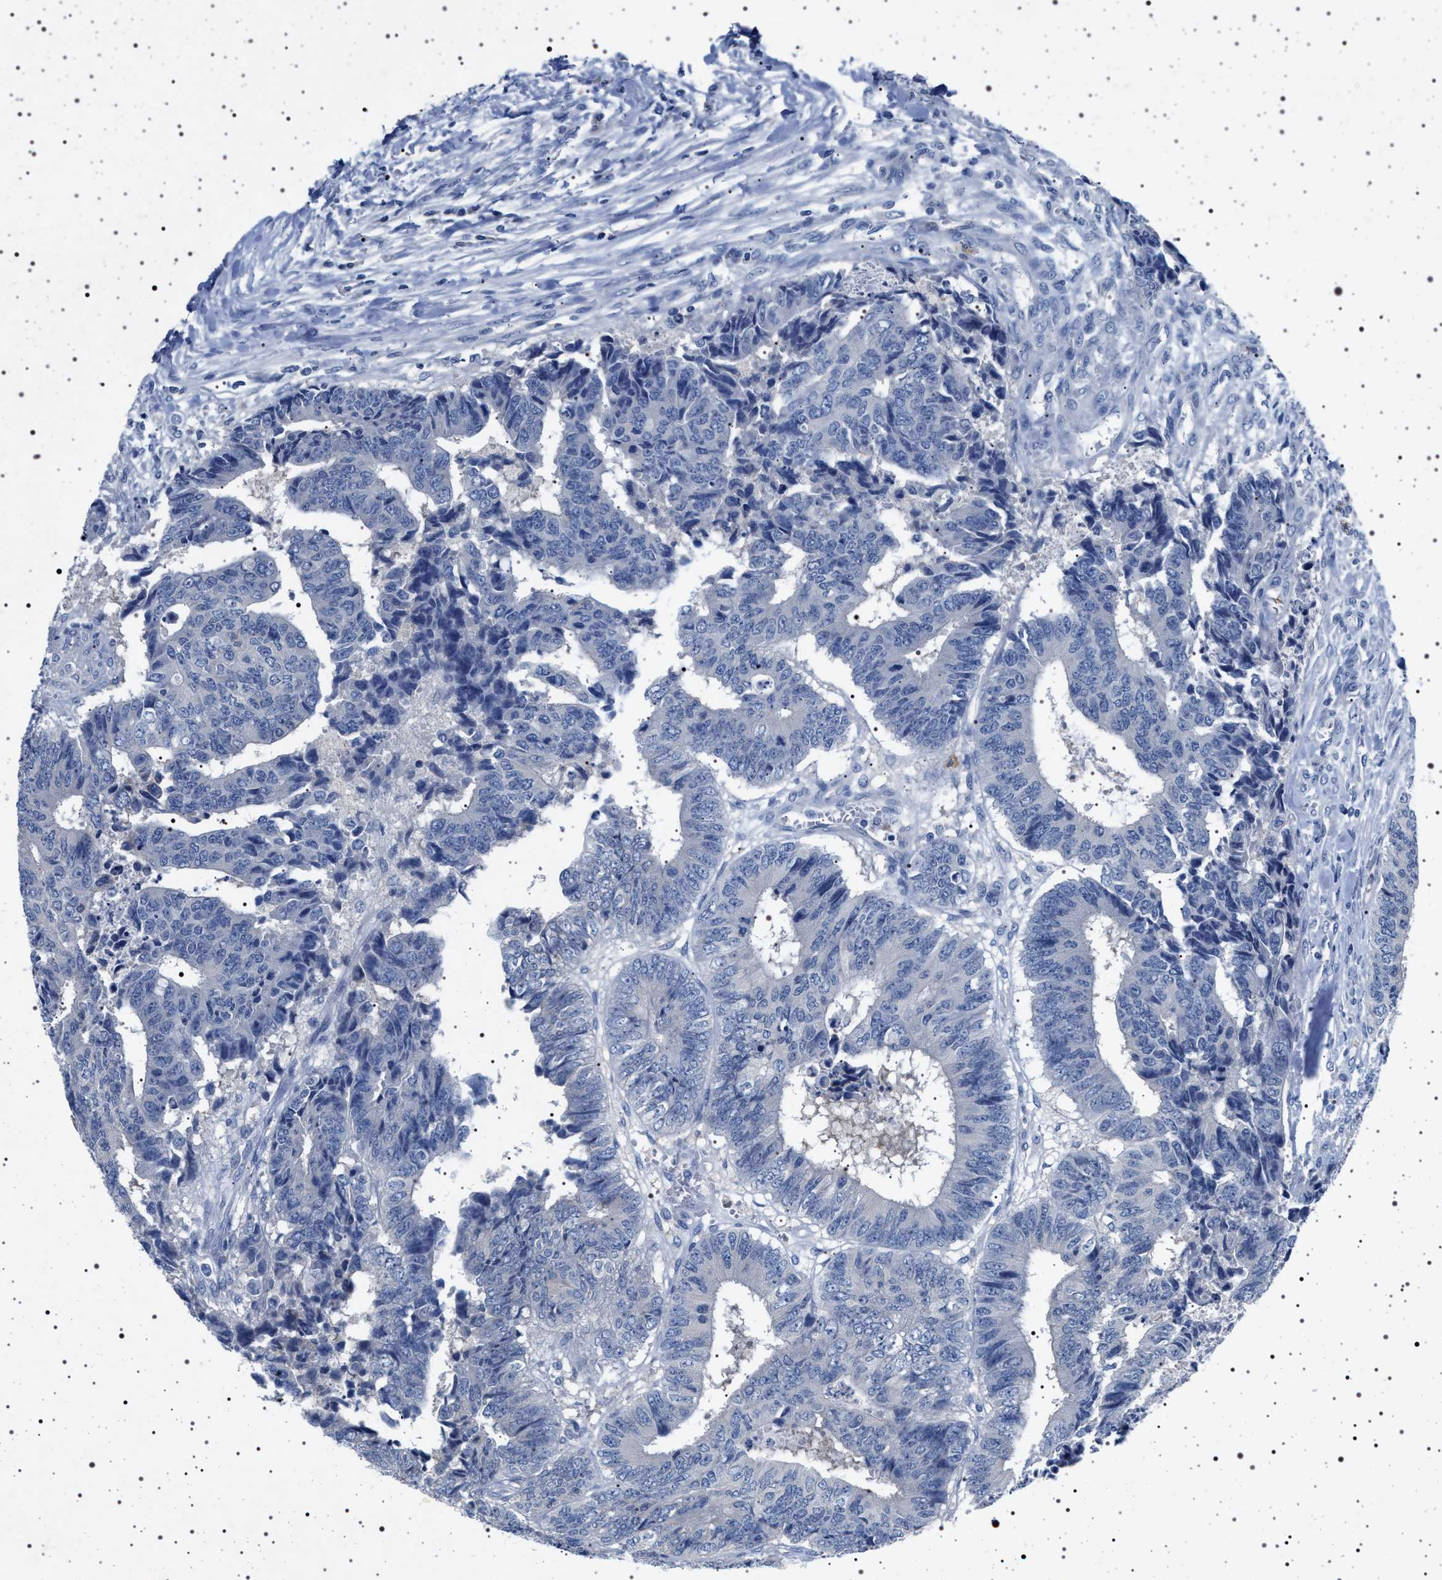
{"staining": {"intensity": "negative", "quantity": "none", "location": "none"}, "tissue": "colorectal cancer", "cell_type": "Tumor cells", "image_type": "cancer", "snomed": [{"axis": "morphology", "description": "Adenocarcinoma, NOS"}, {"axis": "topography", "description": "Rectum"}], "caption": "DAB (3,3'-diaminobenzidine) immunohistochemical staining of human colorectal cancer shows no significant expression in tumor cells.", "gene": "NAT9", "patient": {"sex": "male", "age": 84}}